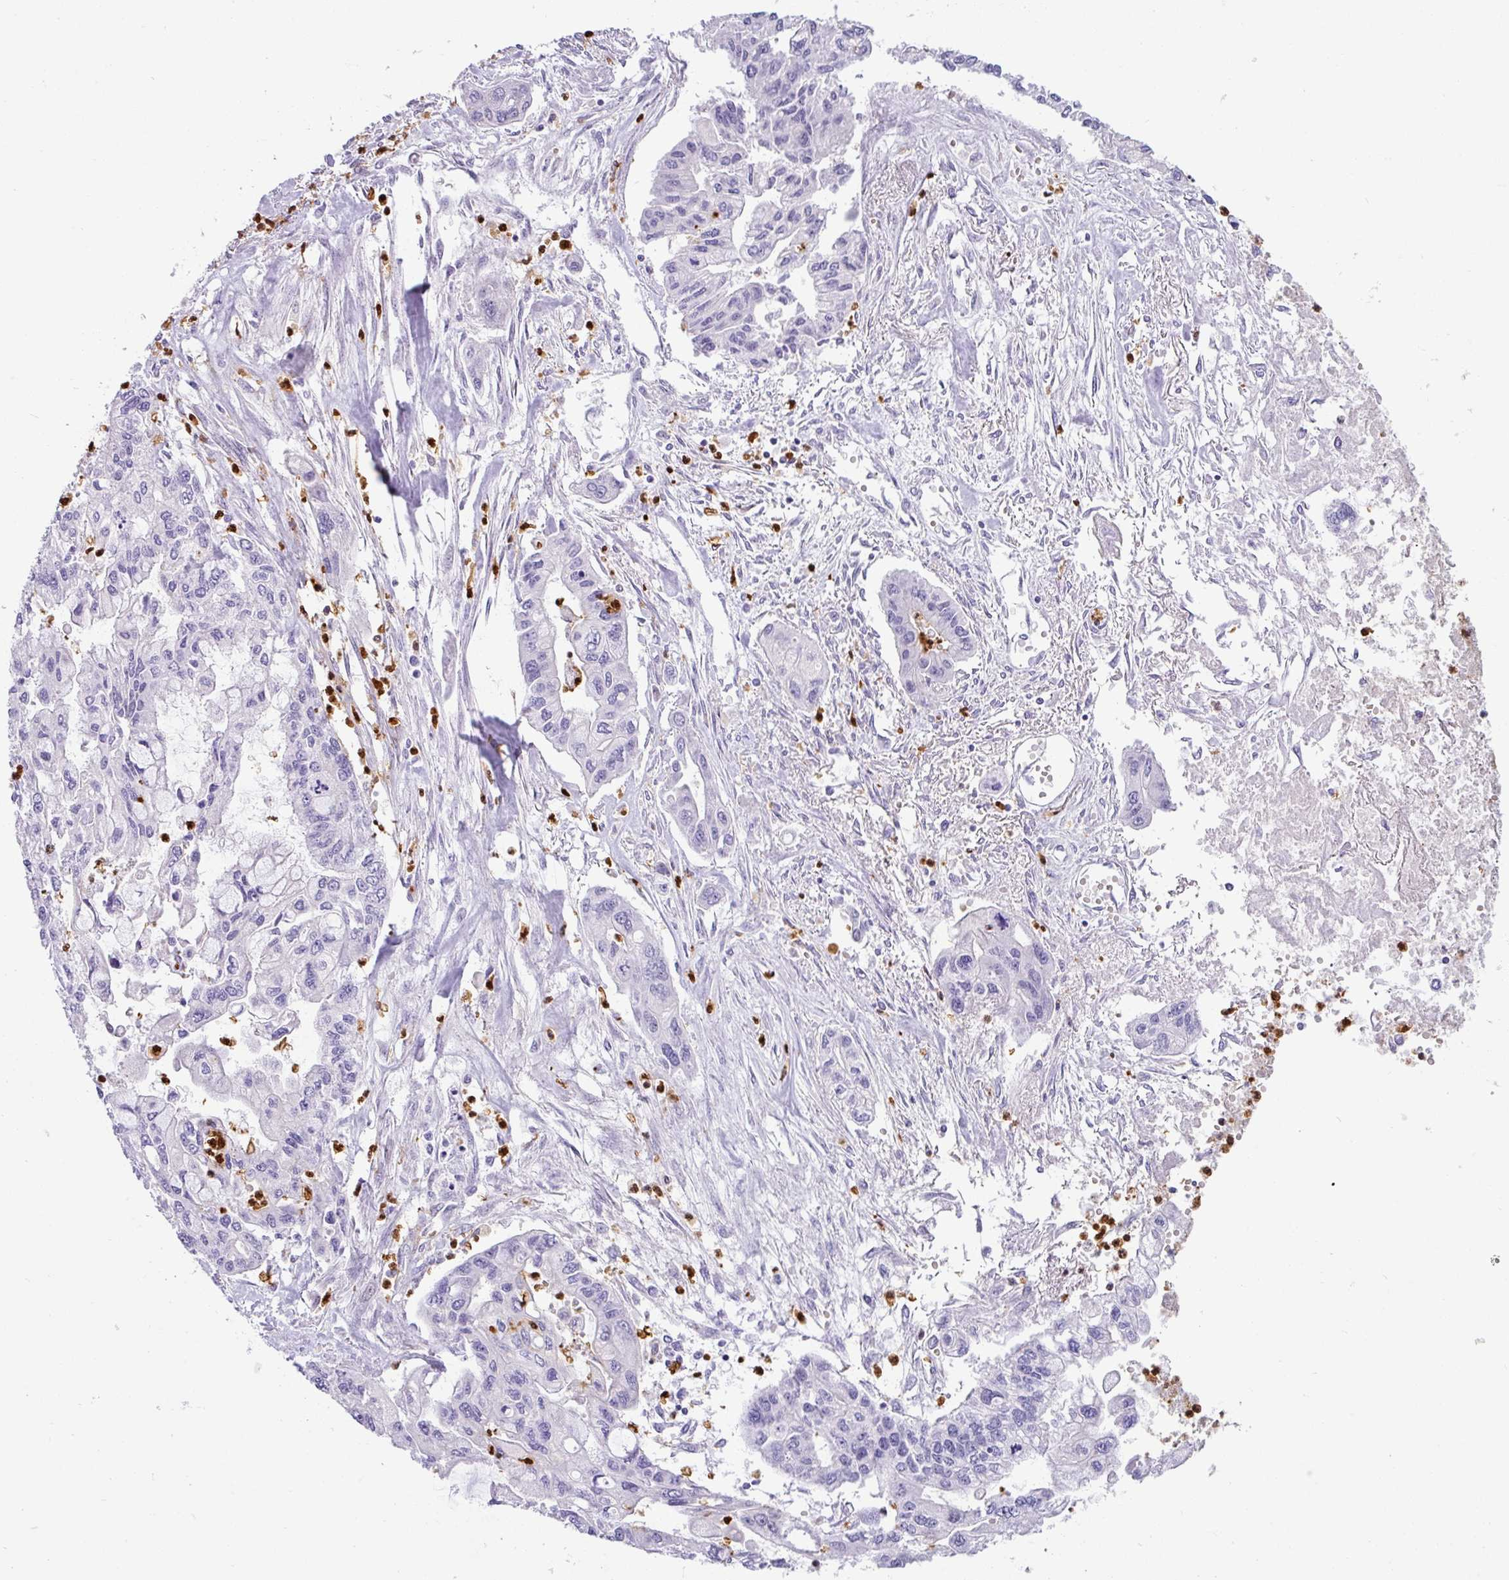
{"staining": {"intensity": "negative", "quantity": "none", "location": "none"}, "tissue": "pancreatic cancer", "cell_type": "Tumor cells", "image_type": "cancer", "snomed": [{"axis": "morphology", "description": "Adenocarcinoma, NOS"}, {"axis": "topography", "description": "Pancreas"}], "caption": "Histopathology image shows no significant protein expression in tumor cells of adenocarcinoma (pancreatic). Nuclei are stained in blue.", "gene": "SH2D3C", "patient": {"sex": "male", "age": 62}}